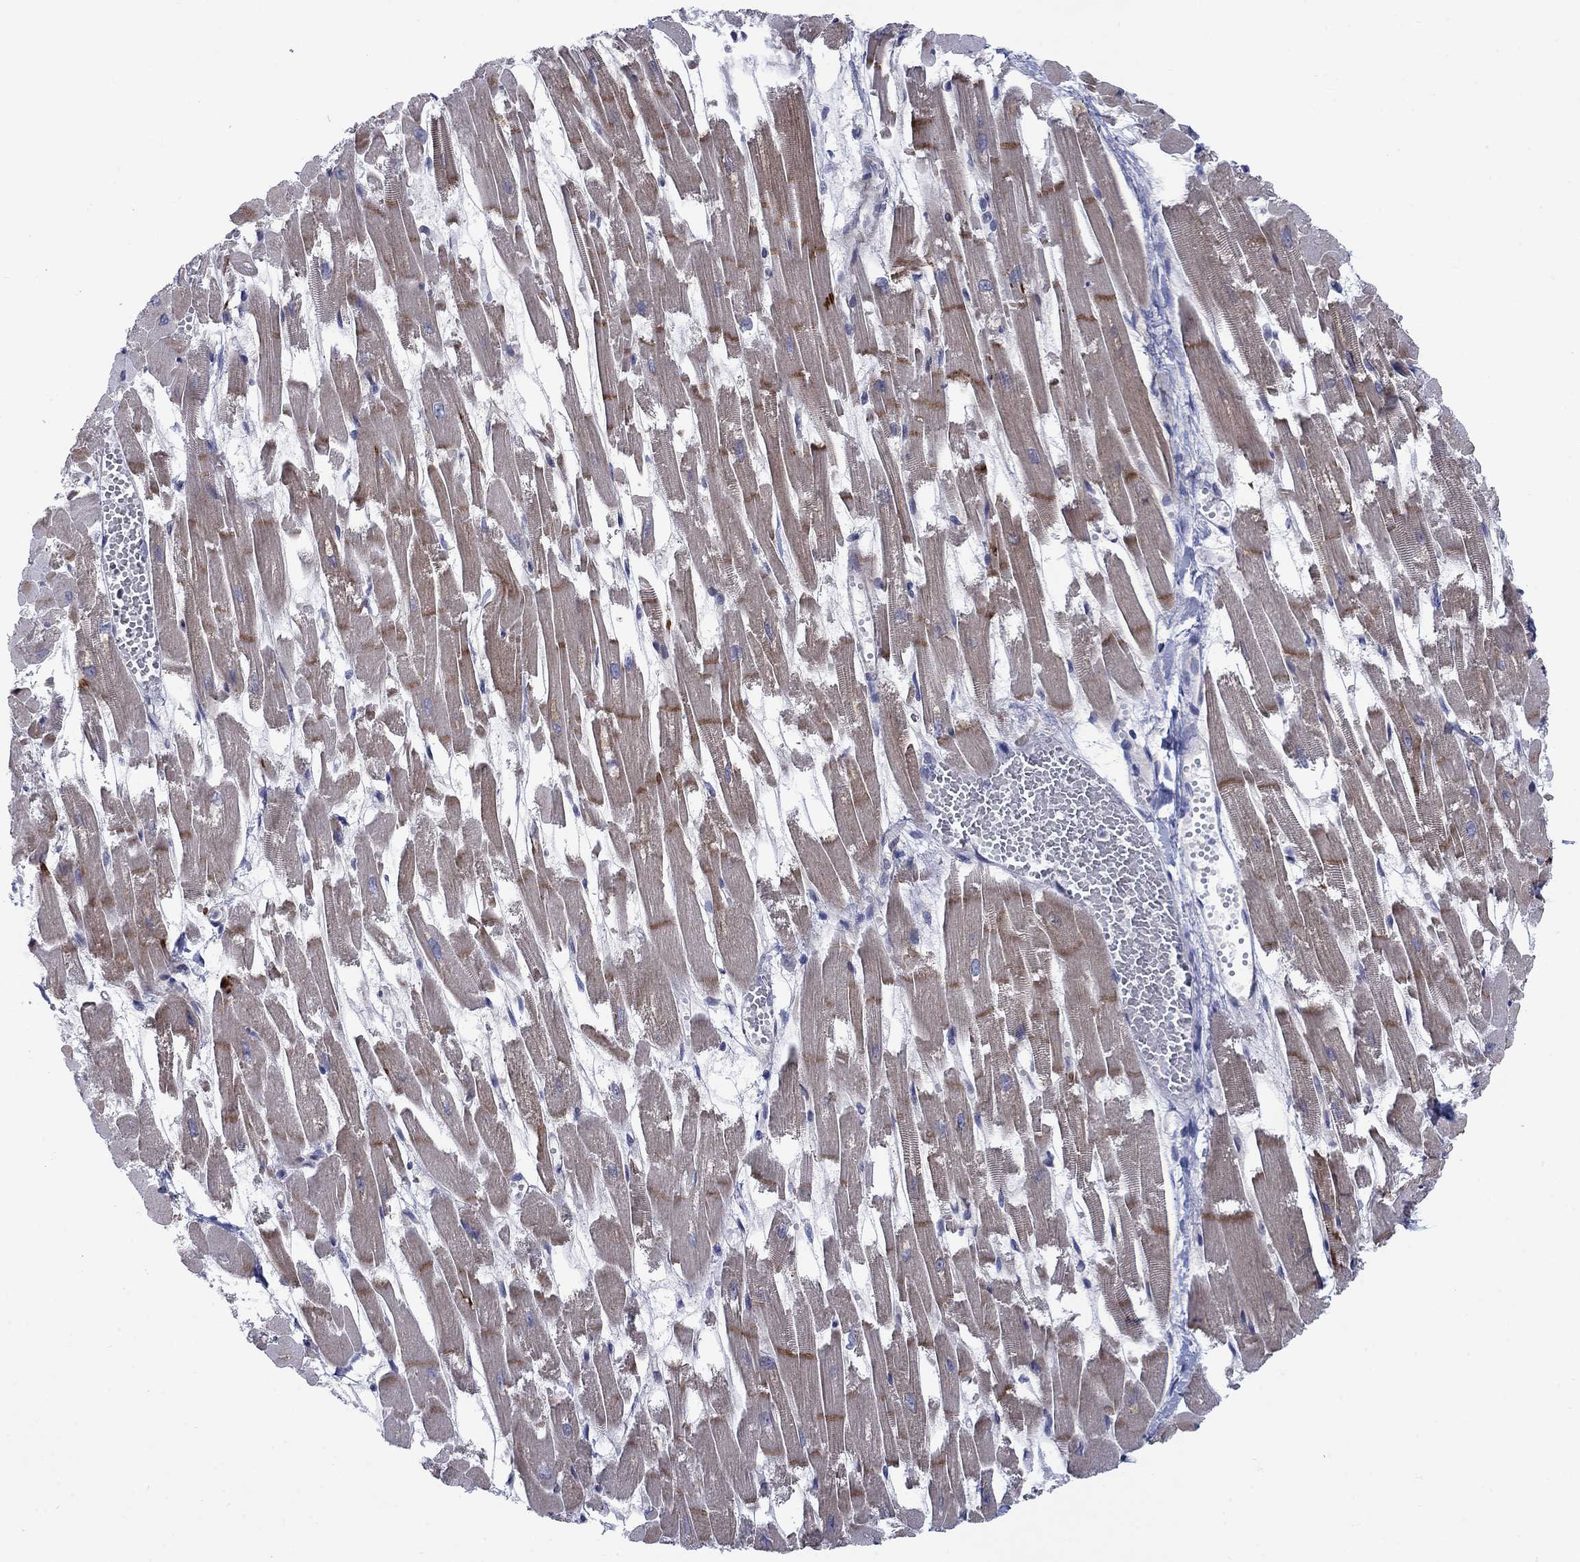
{"staining": {"intensity": "moderate", "quantity": "25%-75%", "location": "cytoplasmic/membranous"}, "tissue": "heart muscle", "cell_type": "Cardiomyocytes", "image_type": "normal", "snomed": [{"axis": "morphology", "description": "Normal tissue, NOS"}, {"axis": "topography", "description": "Heart"}], "caption": "The immunohistochemical stain shows moderate cytoplasmic/membranous expression in cardiomyocytes of normal heart muscle.", "gene": "FXR1", "patient": {"sex": "female", "age": 52}}